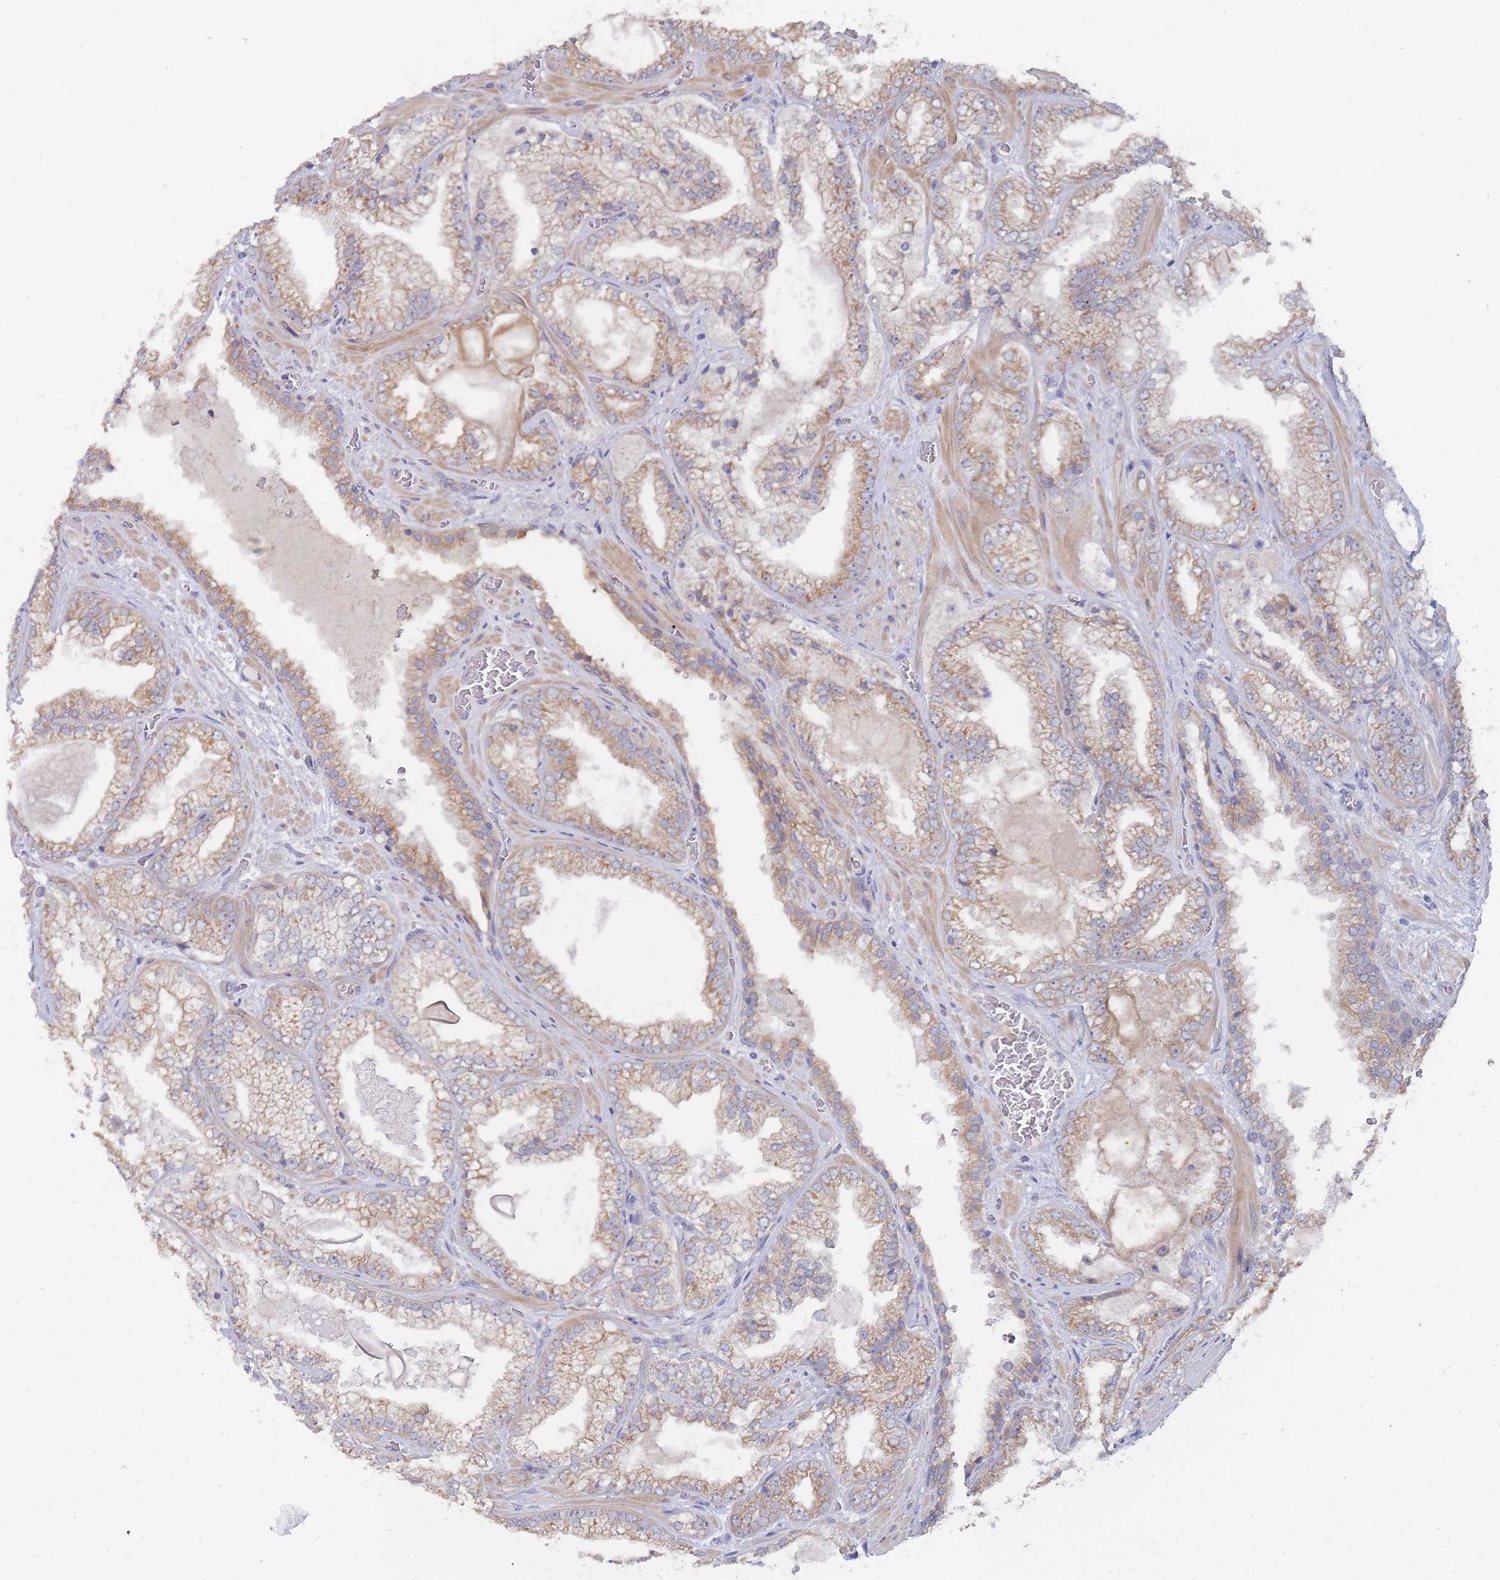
{"staining": {"intensity": "moderate", "quantity": ">75%", "location": "cytoplasmic/membranous"}, "tissue": "prostate cancer", "cell_type": "Tumor cells", "image_type": "cancer", "snomed": [{"axis": "morphology", "description": "Adenocarcinoma, Low grade"}, {"axis": "topography", "description": "Prostate"}], "caption": "There is medium levels of moderate cytoplasmic/membranous staining in tumor cells of prostate cancer (low-grade adenocarcinoma), as demonstrated by immunohistochemical staining (brown color).", "gene": "SLC35F5", "patient": {"sex": "male", "age": 57}}